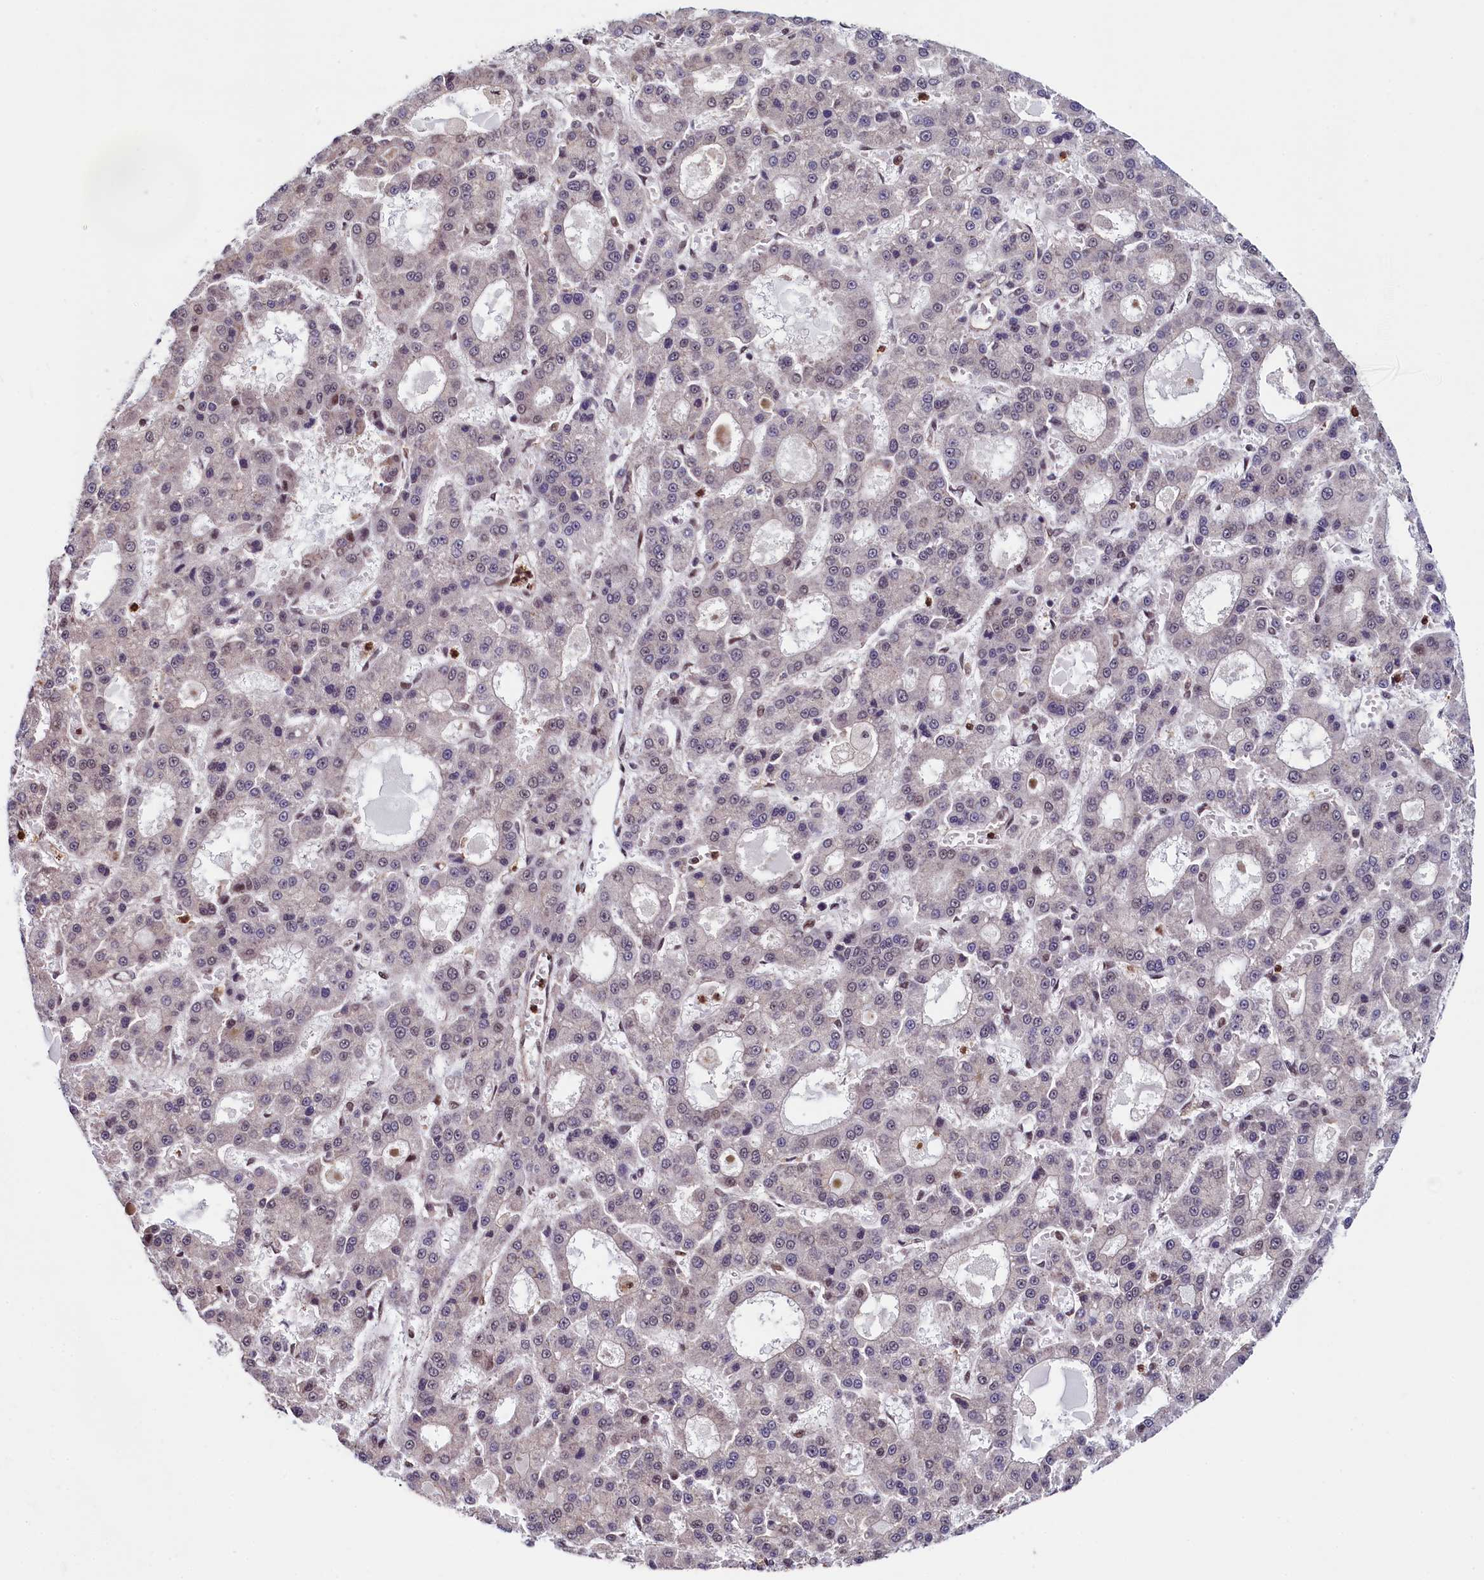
{"staining": {"intensity": "negative", "quantity": "none", "location": "none"}, "tissue": "liver cancer", "cell_type": "Tumor cells", "image_type": "cancer", "snomed": [{"axis": "morphology", "description": "Carcinoma, Hepatocellular, NOS"}, {"axis": "topography", "description": "Liver"}], "caption": "This is an immunohistochemistry micrograph of human liver hepatocellular carcinoma. There is no expression in tumor cells.", "gene": "LEO1", "patient": {"sex": "male", "age": 70}}